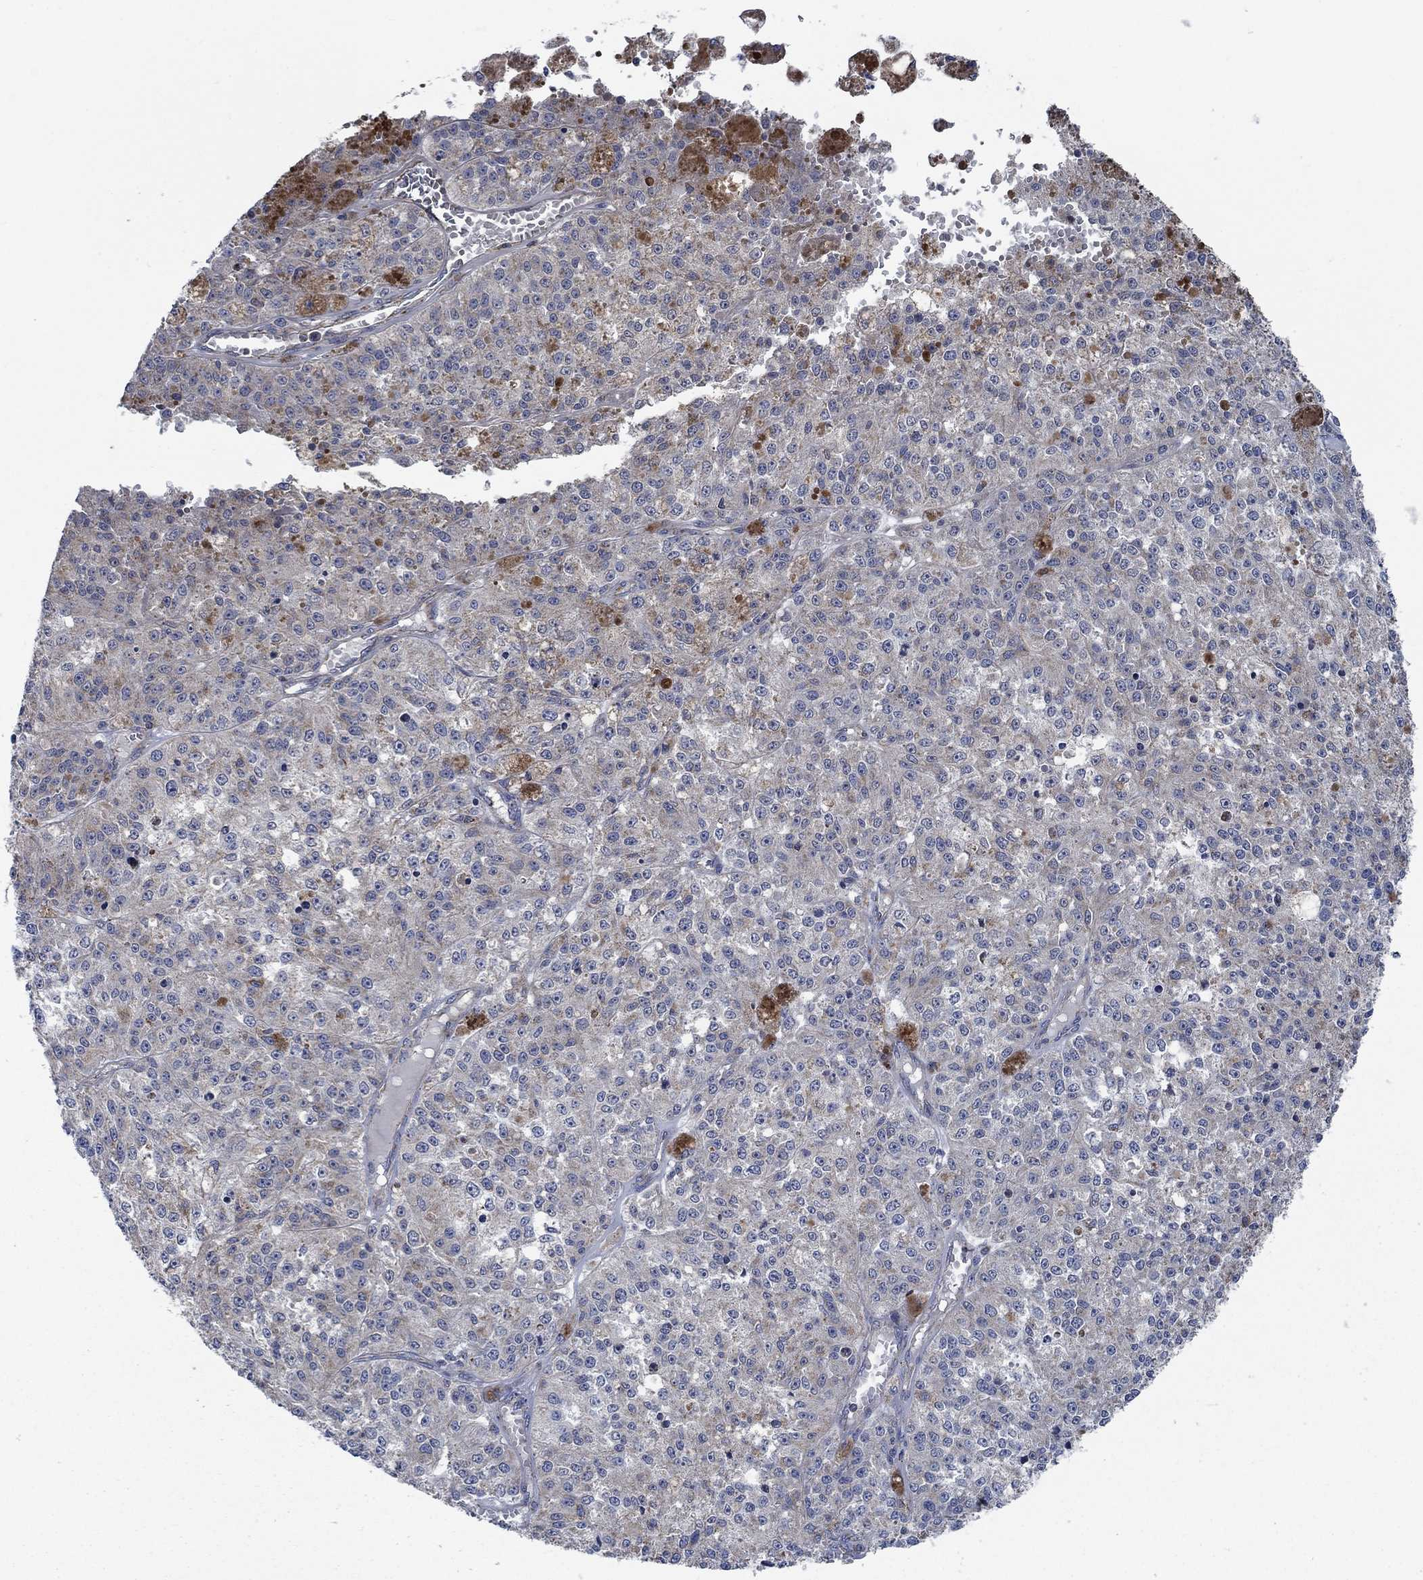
{"staining": {"intensity": "weak", "quantity": "25%-75%", "location": "cytoplasmic/membranous"}, "tissue": "melanoma", "cell_type": "Tumor cells", "image_type": "cancer", "snomed": [{"axis": "morphology", "description": "Malignant melanoma, Metastatic site"}, {"axis": "topography", "description": "Lymph node"}], "caption": "This histopathology image exhibits malignant melanoma (metastatic site) stained with immunohistochemistry to label a protein in brown. The cytoplasmic/membranous of tumor cells show weak positivity for the protein. Nuclei are counter-stained blue.", "gene": "STXBP6", "patient": {"sex": "female", "age": 64}}